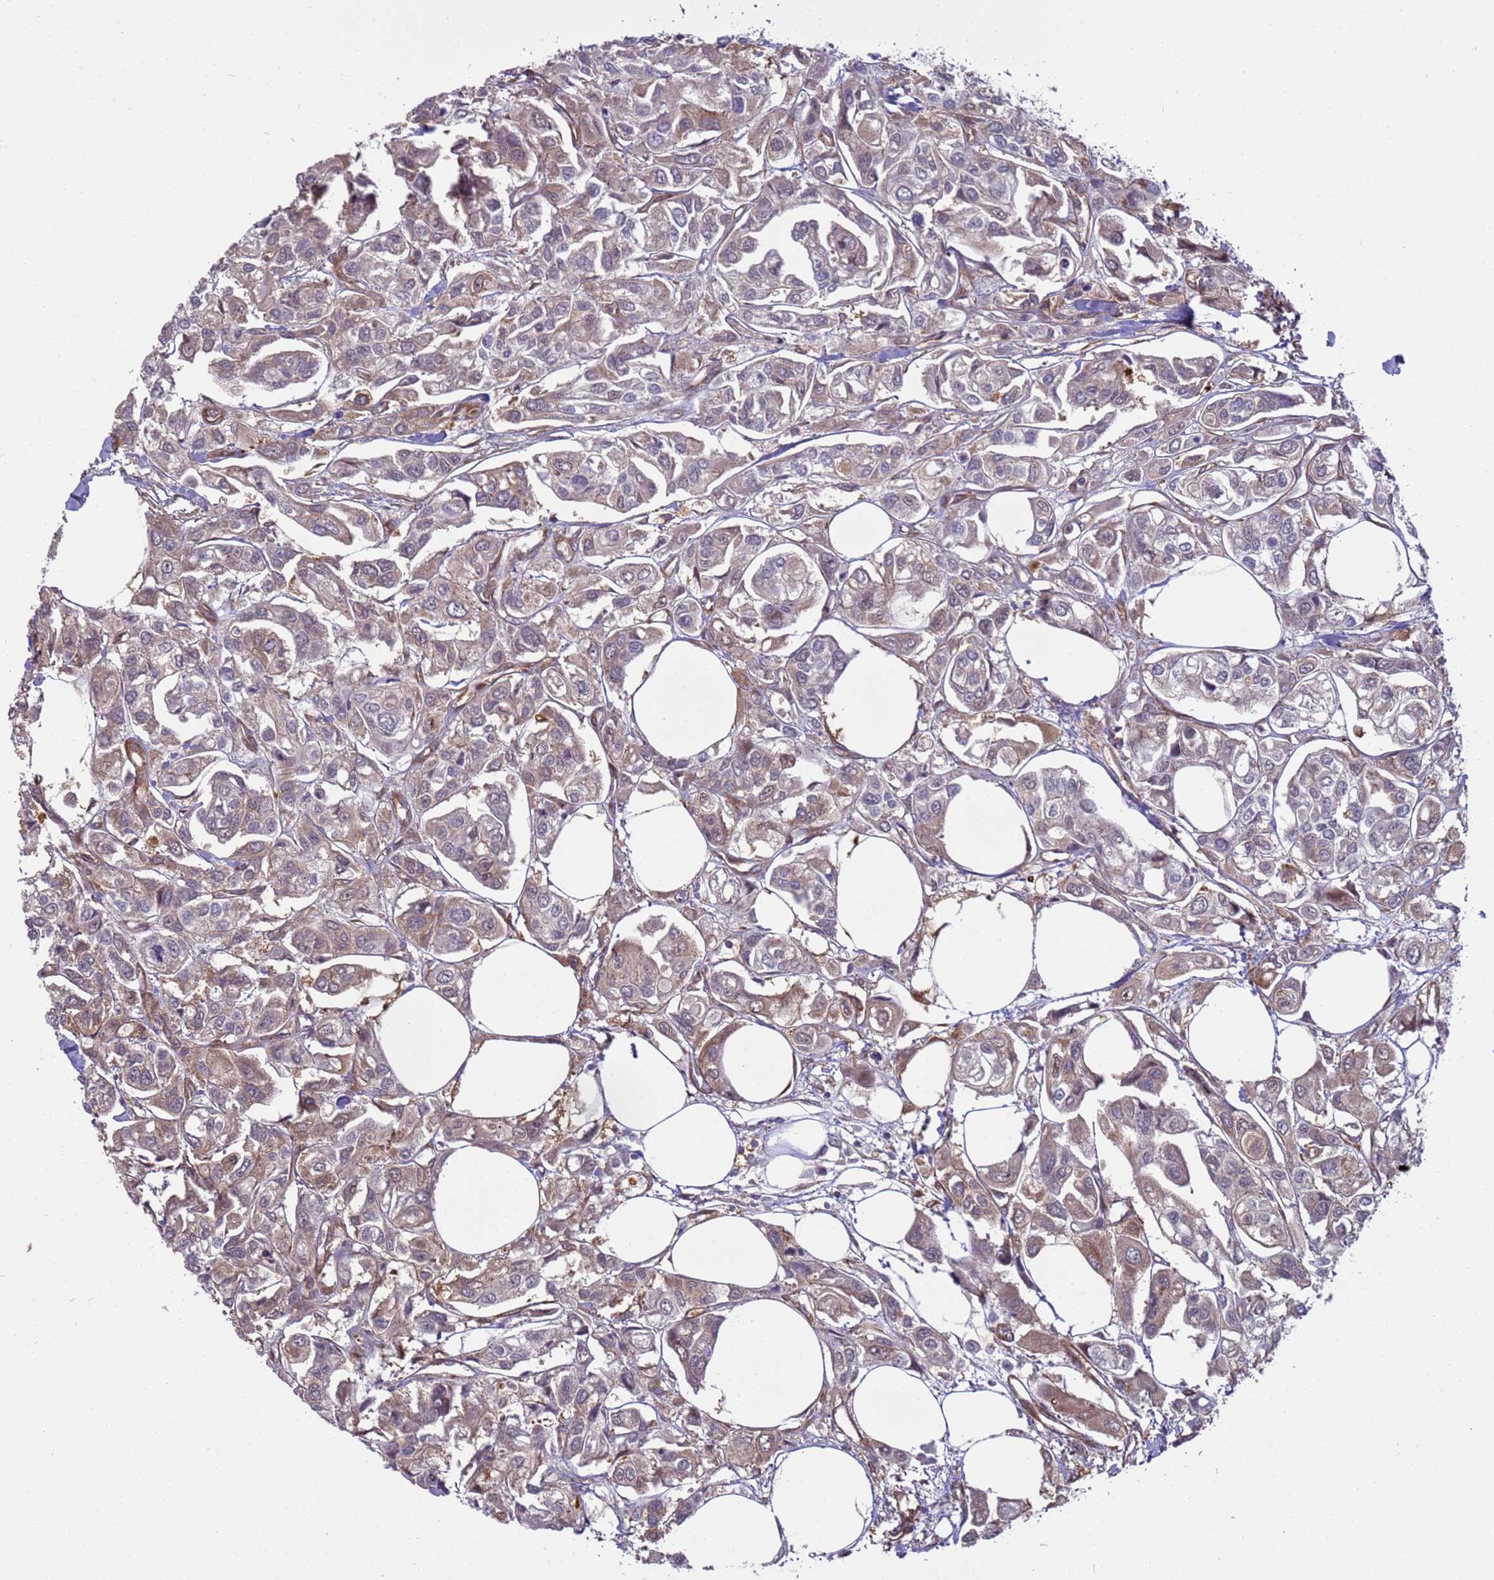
{"staining": {"intensity": "weak", "quantity": "25%-75%", "location": "cytoplasmic/membranous"}, "tissue": "urothelial cancer", "cell_type": "Tumor cells", "image_type": "cancer", "snomed": [{"axis": "morphology", "description": "Urothelial carcinoma, High grade"}, {"axis": "topography", "description": "Urinary bladder"}], "caption": "Immunohistochemical staining of high-grade urothelial carcinoma demonstrates low levels of weak cytoplasmic/membranous staining in approximately 25%-75% of tumor cells.", "gene": "ITGB4", "patient": {"sex": "male", "age": 67}}